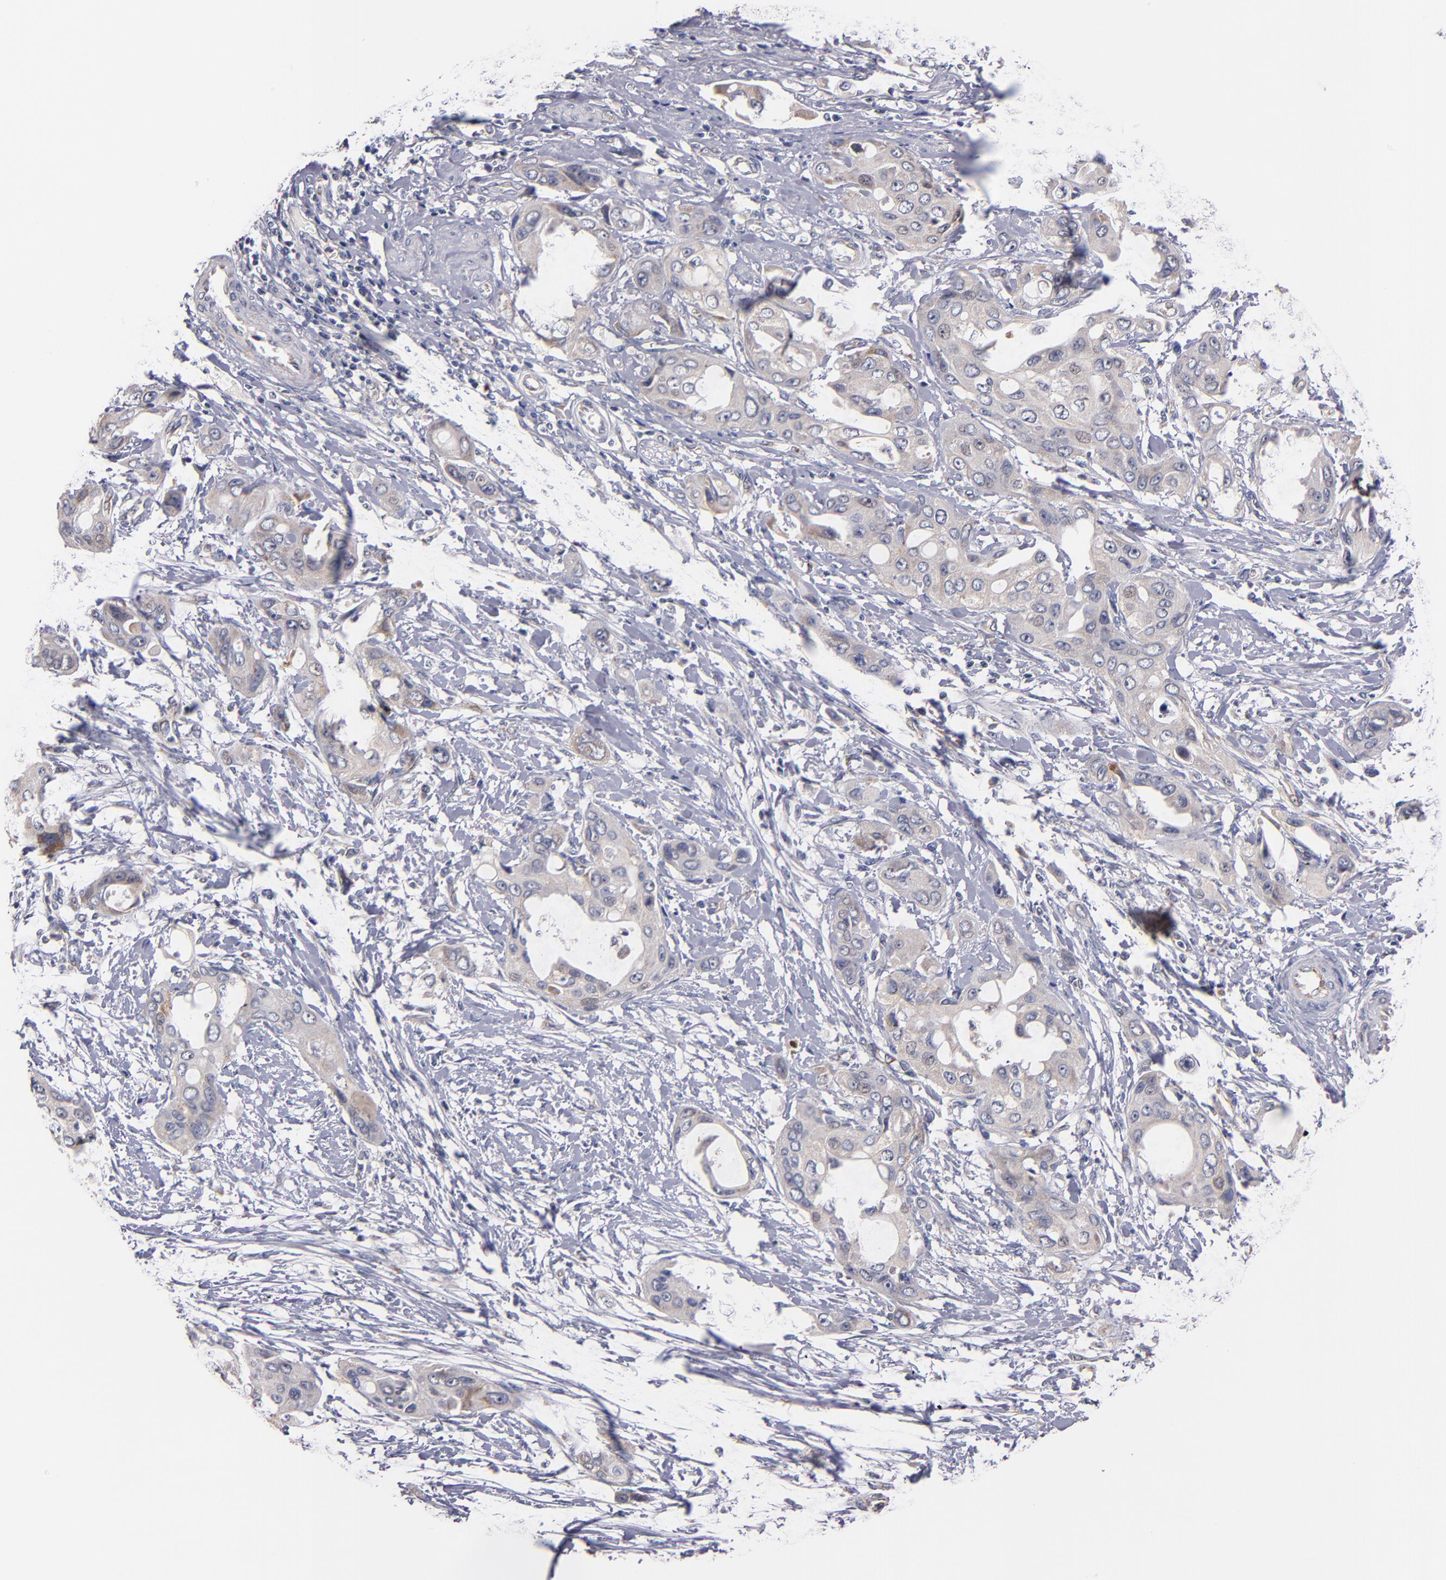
{"staining": {"intensity": "weak", "quantity": "<25%", "location": "cytoplasmic/membranous"}, "tissue": "pancreatic cancer", "cell_type": "Tumor cells", "image_type": "cancer", "snomed": [{"axis": "morphology", "description": "Adenocarcinoma, NOS"}, {"axis": "topography", "description": "Pancreas"}], "caption": "High magnification brightfield microscopy of pancreatic adenocarcinoma stained with DAB (3,3'-diaminobenzidine) (brown) and counterstained with hematoxylin (blue): tumor cells show no significant expression.", "gene": "DIABLO", "patient": {"sex": "female", "age": 60}}